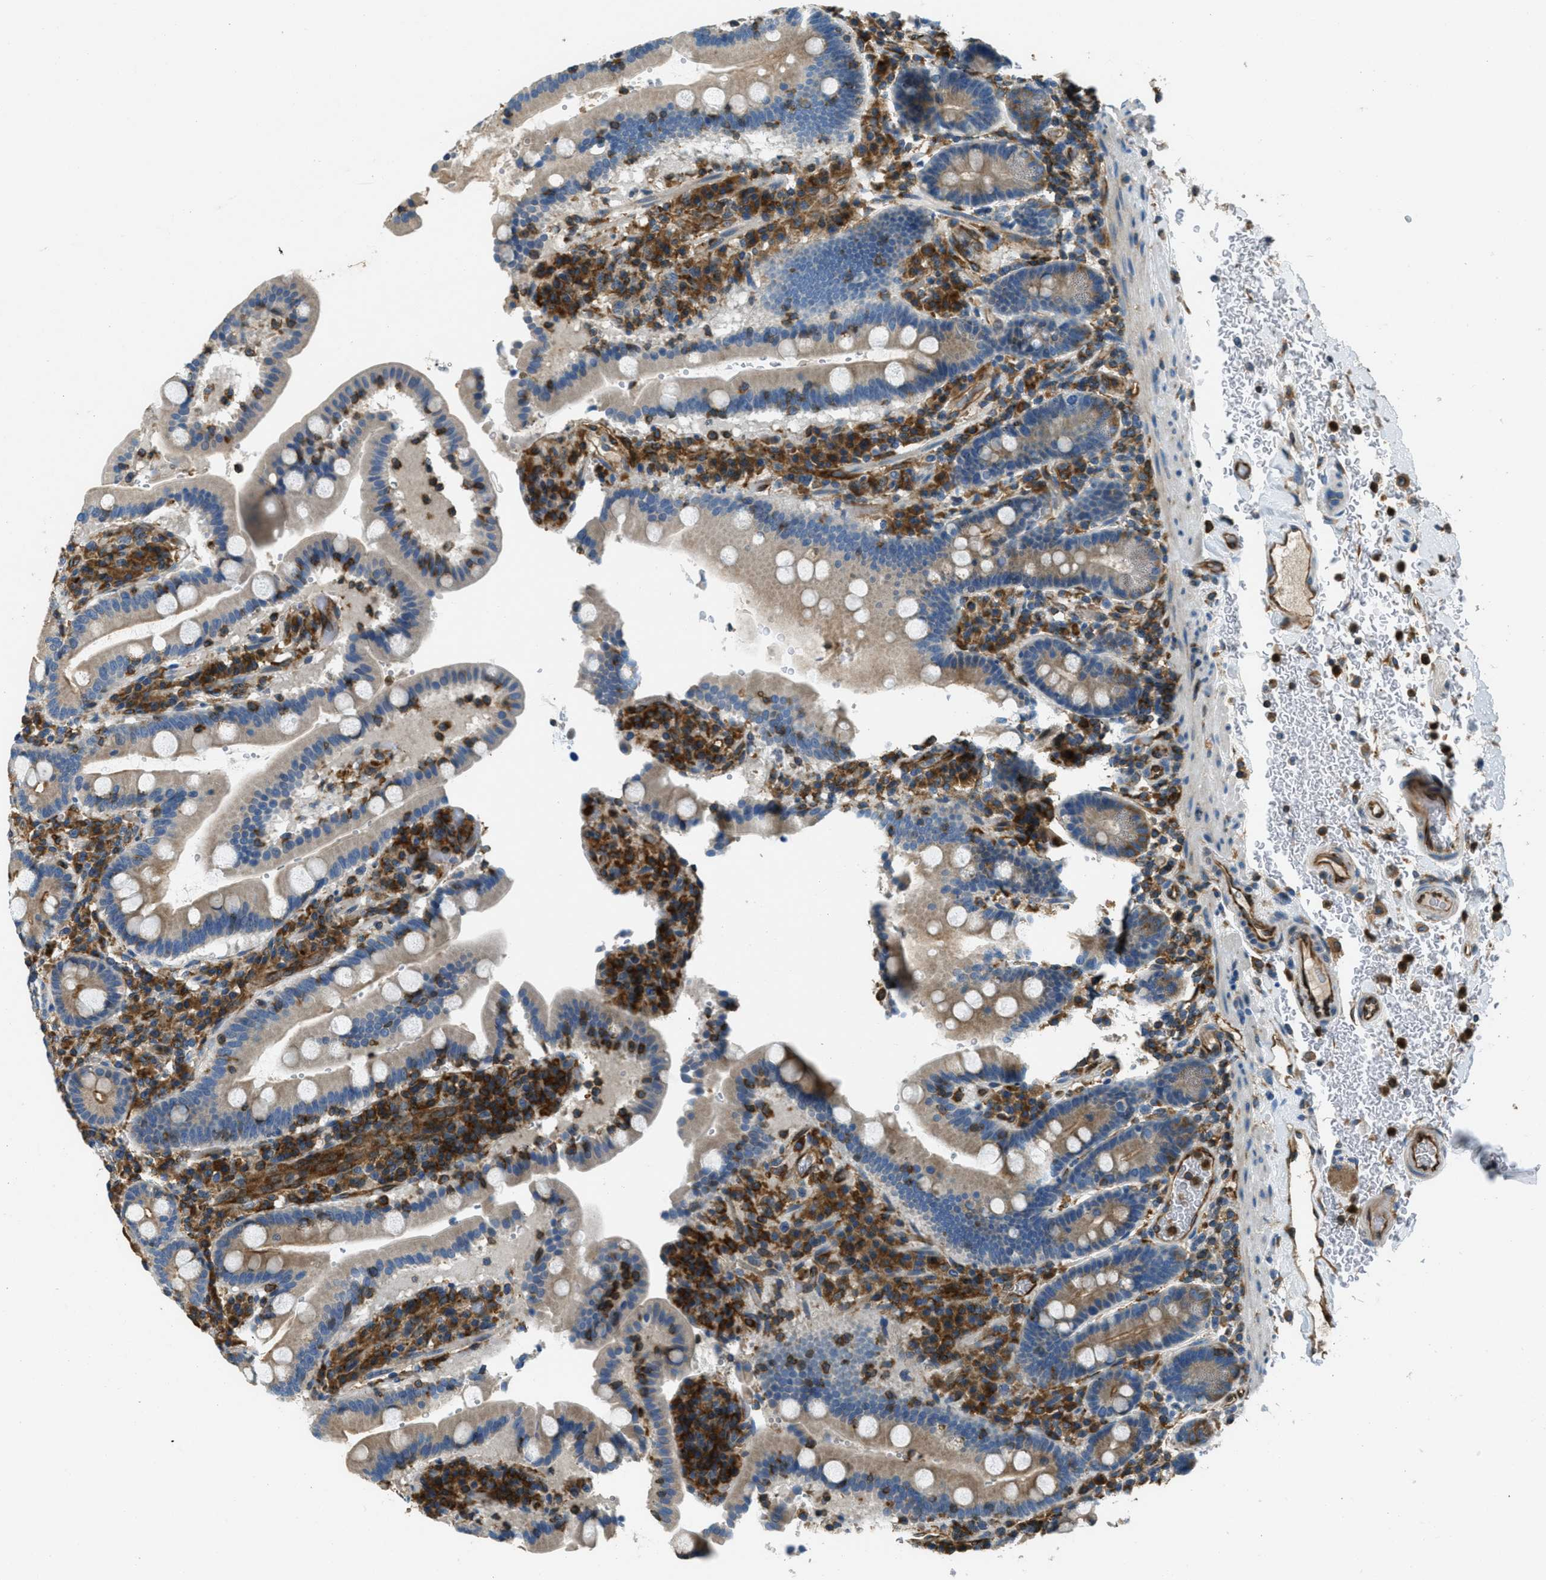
{"staining": {"intensity": "weak", "quantity": "25%-75%", "location": "cytoplasmic/membranous"}, "tissue": "duodenum", "cell_type": "Glandular cells", "image_type": "normal", "snomed": [{"axis": "morphology", "description": "Normal tissue, NOS"}, {"axis": "topography", "description": "Small intestine, NOS"}], "caption": "Duodenum stained with a brown dye displays weak cytoplasmic/membranous positive staining in approximately 25%-75% of glandular cells.", "gene": "GIMAP8", "patient": {"sex": "female", "age": 71}}